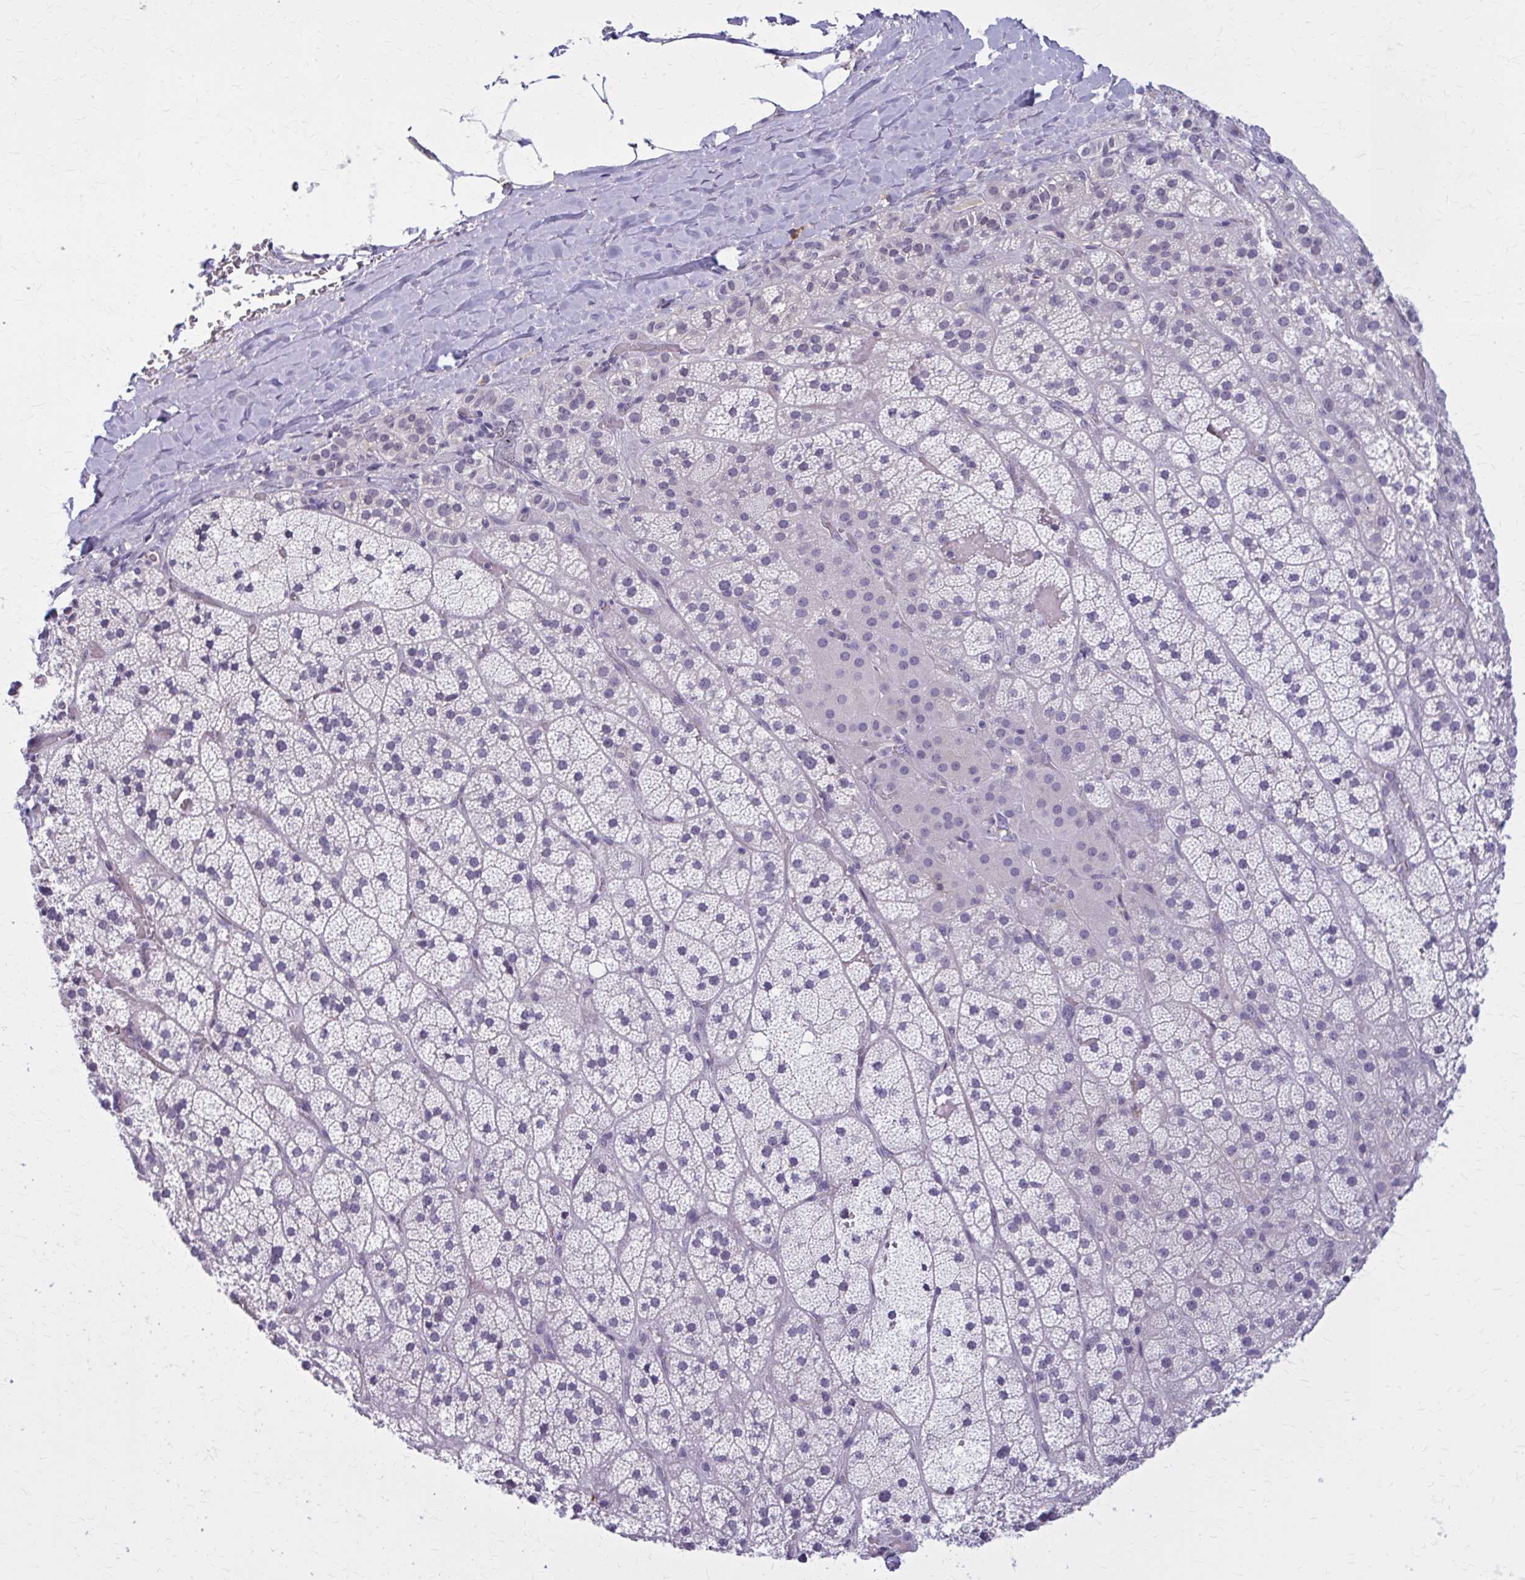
{"staining": {"intensity": "moderate", "quantity": "<25%", "location": "cytoplasmic/membranous"}, "tissue": "adrenal gland", "cell_type": "Glandular cells", "image_type": "normal", "snomed": [{"axis": "morphology", "description": "Normal tissue, NOS"}, {"axis": "topography", "description": "Adrenal gland"}], "caption": "This is a micrograph of immunohistochemistry staining of benign adrenal gland, which shows moderate positivity in the cytoplasmic/membranous of glandular cells.", "gene": "OR4A47", "patient": {"sex": "male", "age": 57}}